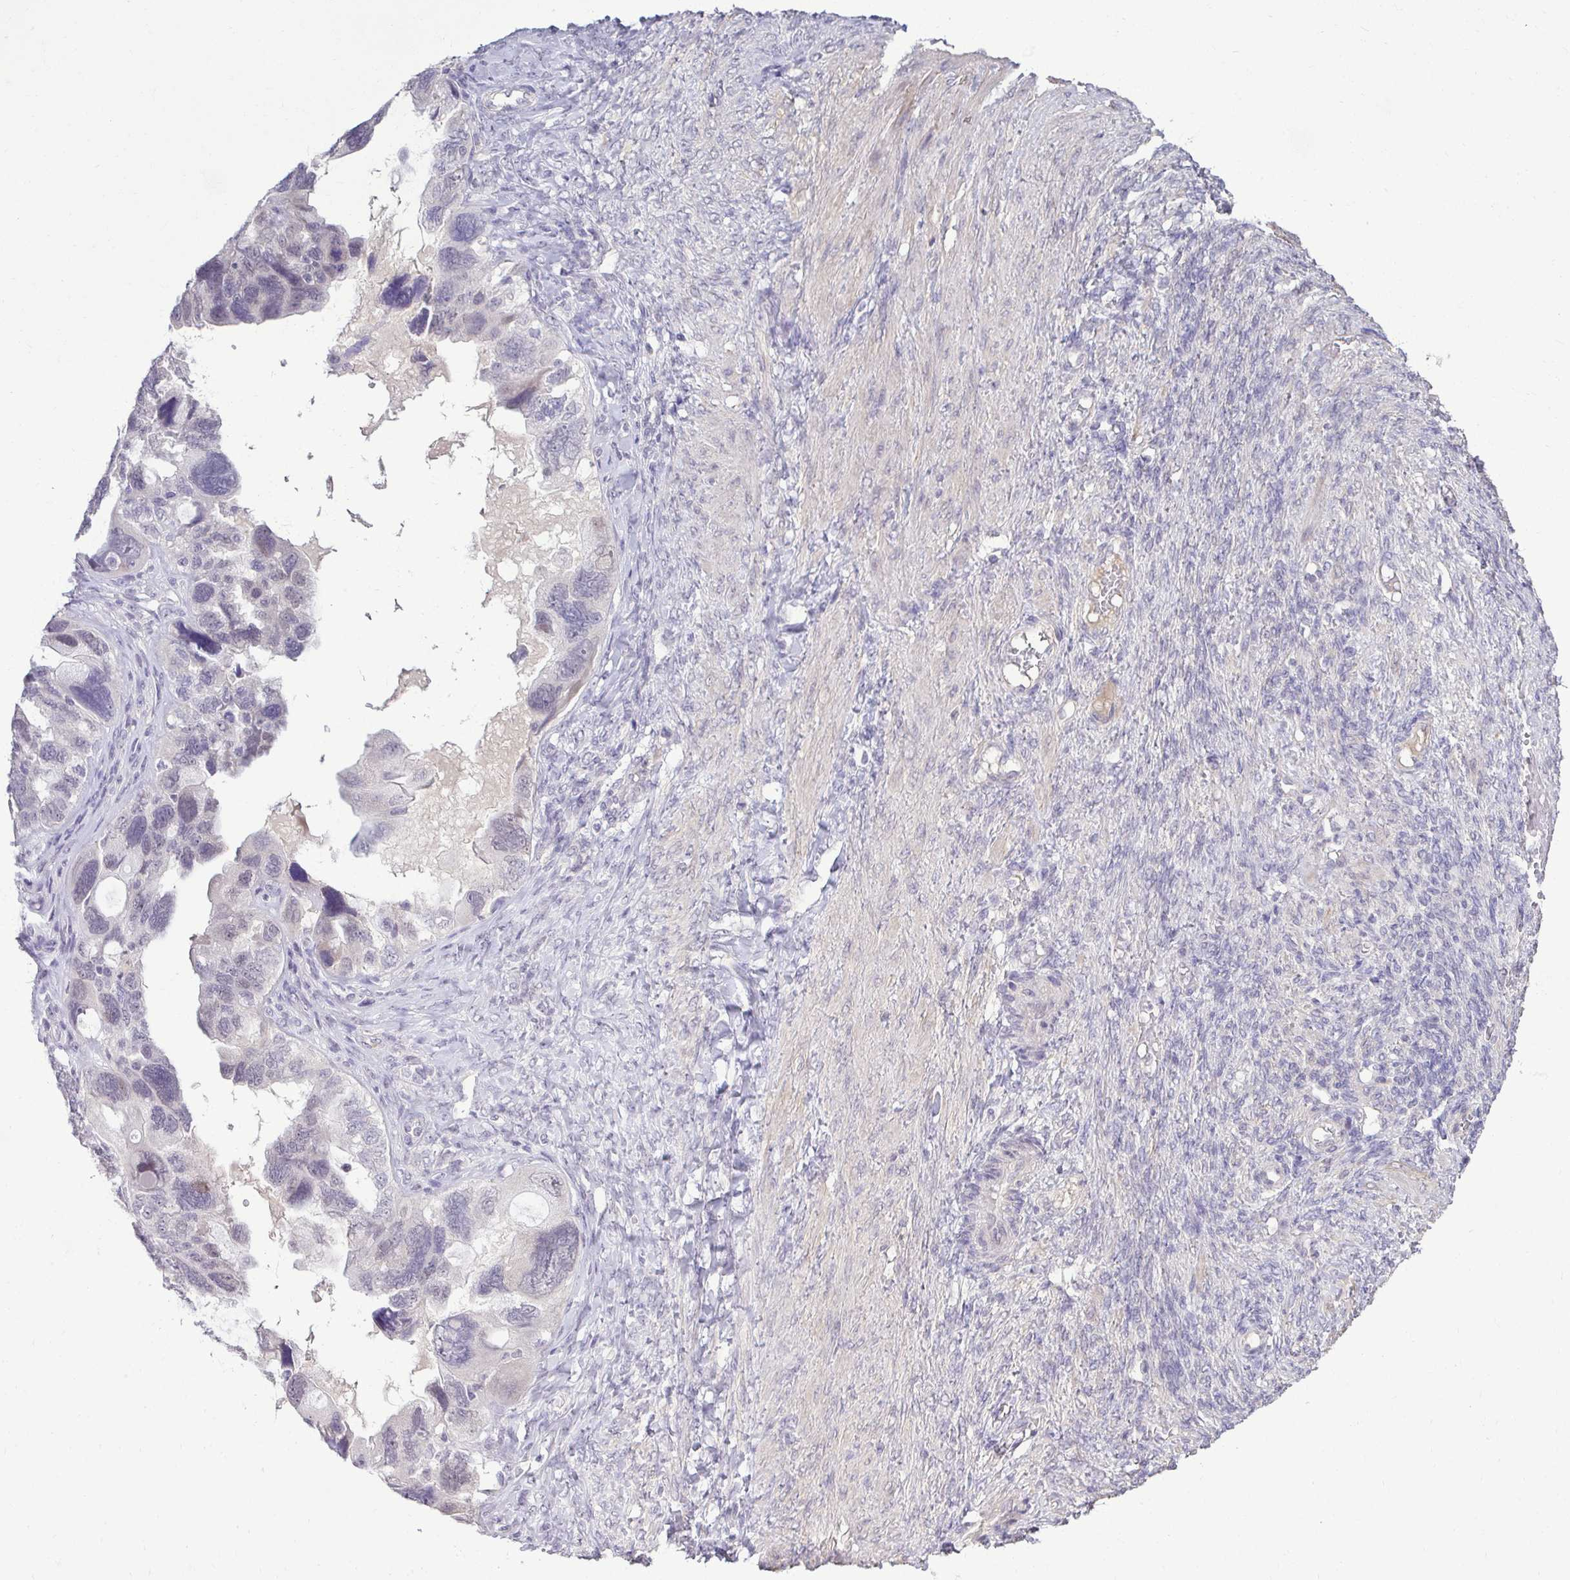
{"staining": {"intensity": "negative", "quantity": "none", "location": "none"}, "tissue": "ovarian cancer", "cell_type": "Tumor cells", "image_type": "cancer", "snomed": [{"axis": "morphology", "description": "Cystadenocarcinoma, serous, NOS"}, {"axis": "topography", "description": "Ovary"}], "caption": "Histopathology image shows no significant protein expression in tumor cells of serous cystadenocarcinoma (ovarian).", "gene": "SLC30A3", "patient": {"sex": "female", "age": 60}}